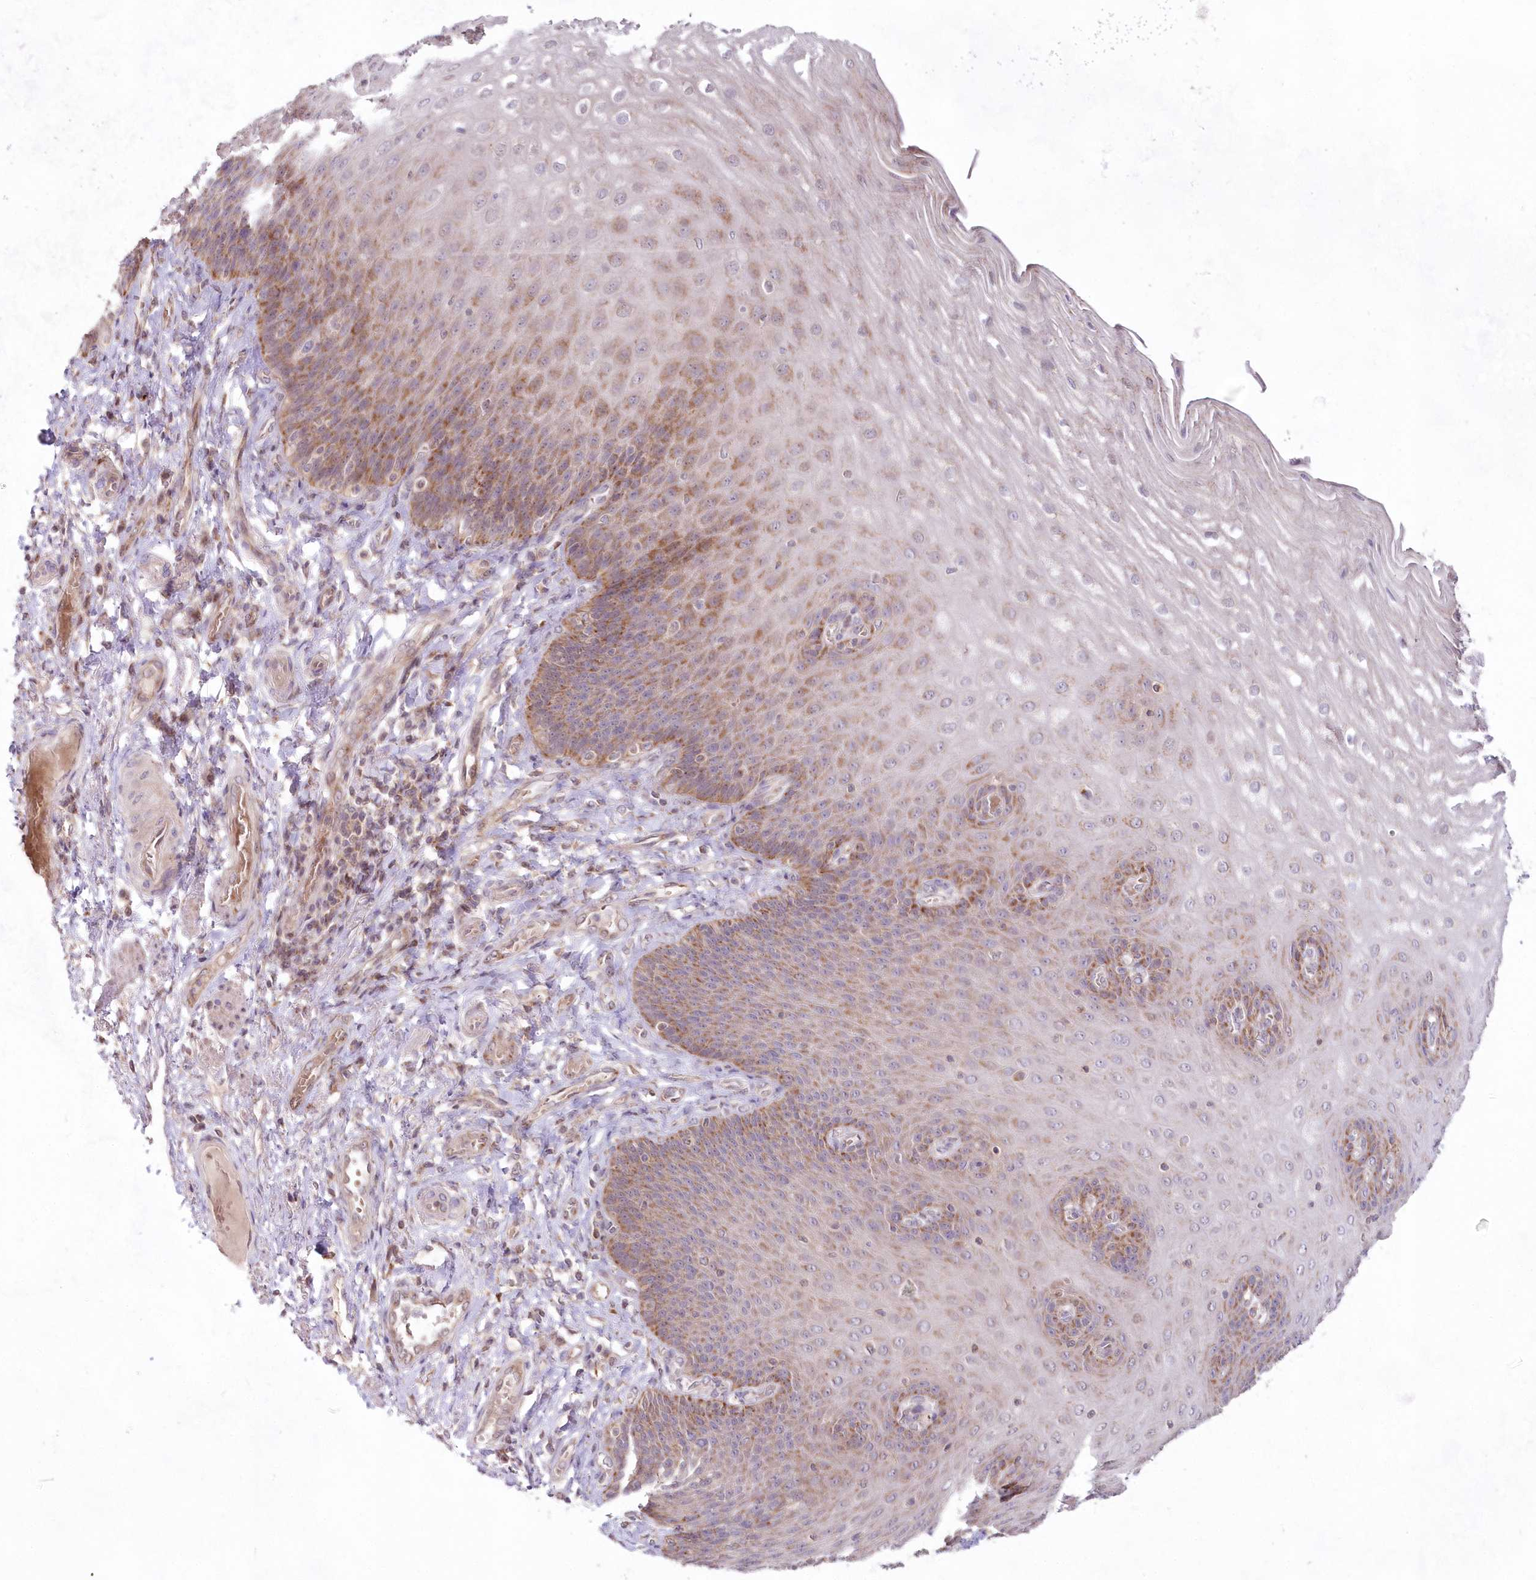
{"staining": {"intensity": "moderate", "quantity": "25%-75%", "location": "cytoplasmic/membranous"}, "tissue": "esophagus", "cell_type": "Squamous epithelial cells", "image_type": "normal", "snomed": [{"axis": "morphology", "description": "Normal tissue, NOS"}, {"axis": "topography", "description": "Esophagus"}], "caption": "A high-resolution histopathology image shows immunohistochemistry staining of unremarkable esophagus, which demonstrates moderate cytoplasmic/membranous expression in about 25%-75% of squamous epithelial cells.", "gene": "IMPA1", "patient": {"sex": "male", "age": 54}}